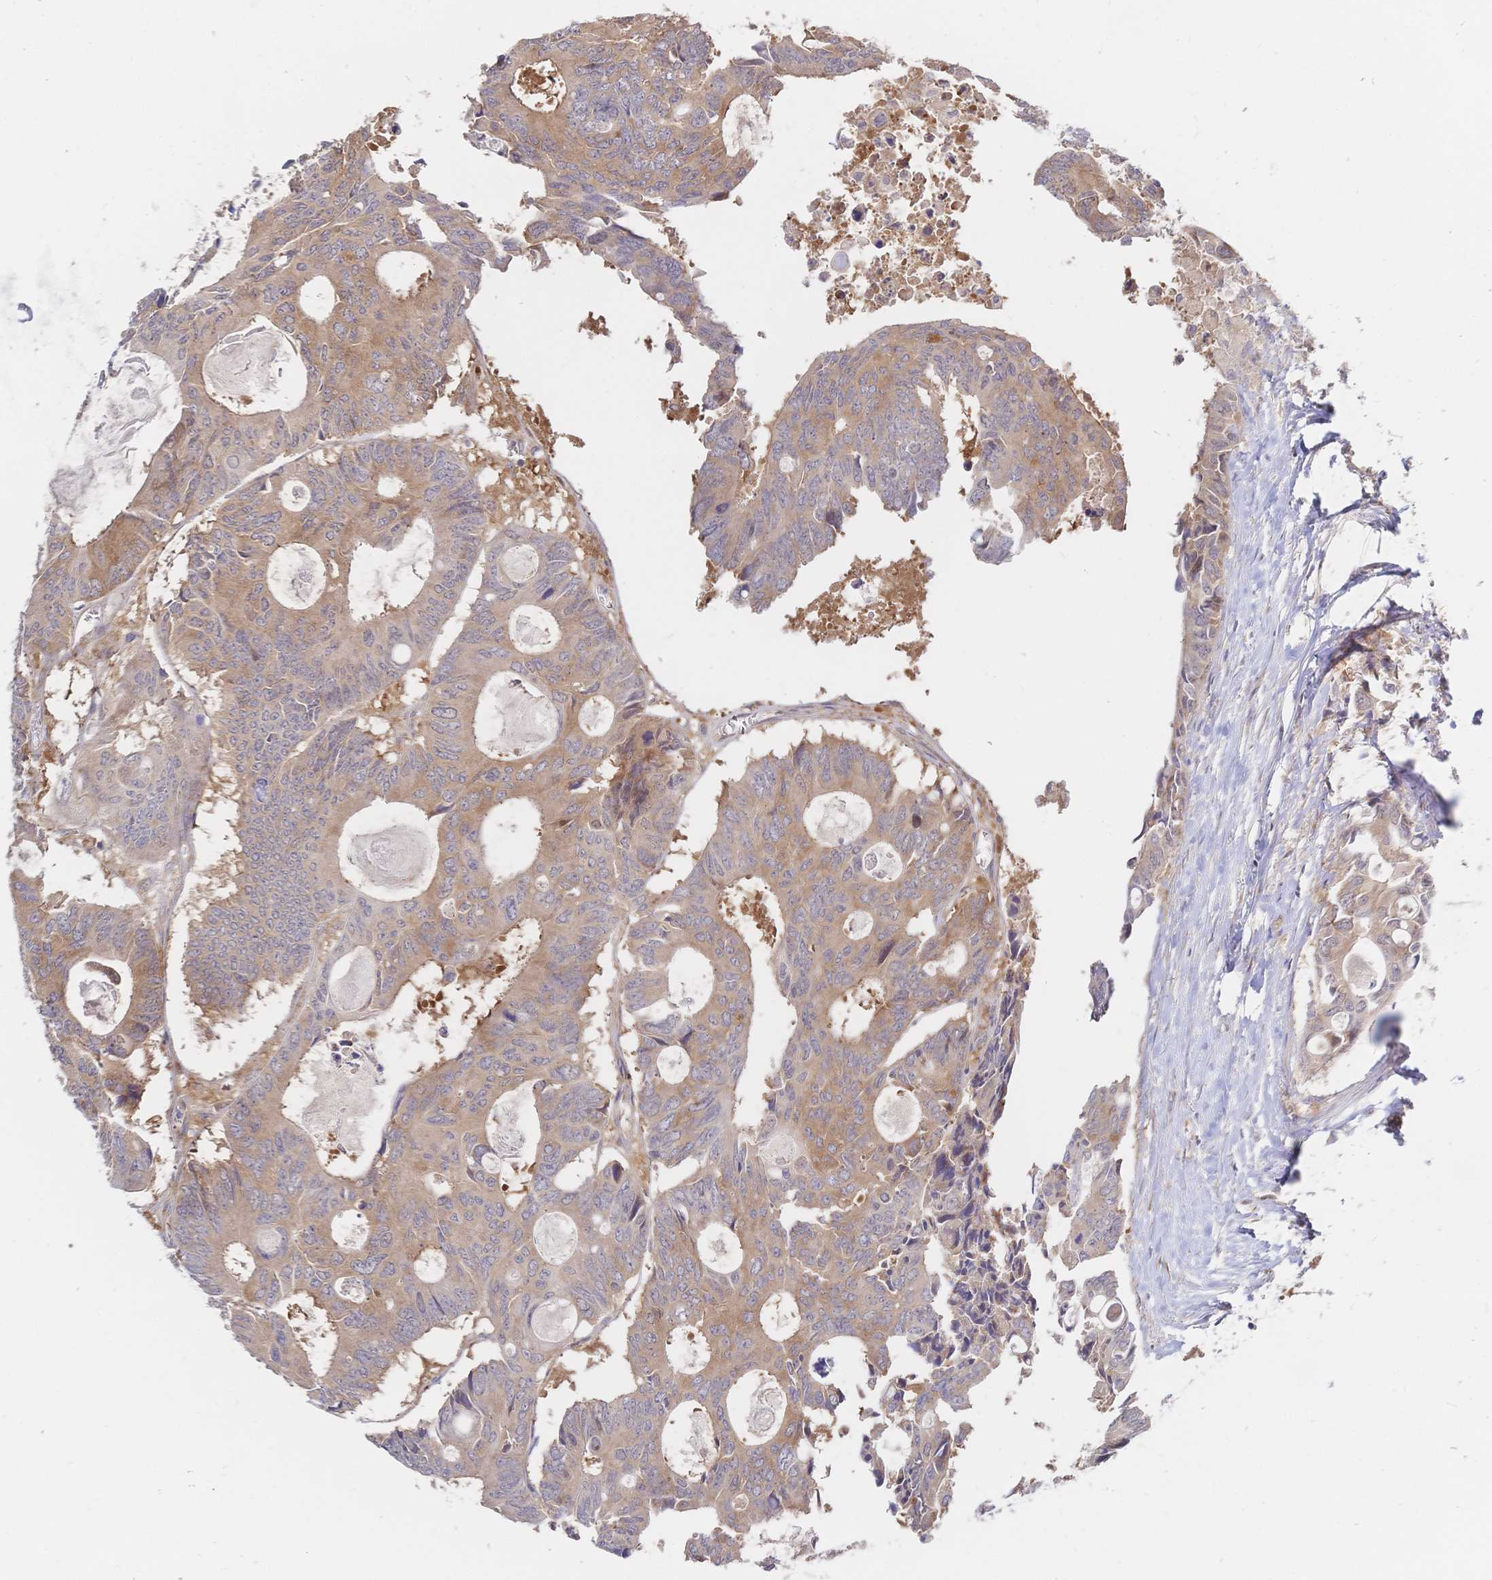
{"staining": {"intensity": "weak", "quantity": ">75%", "location": "cytoplasmic/membranous"}, "tissue": "colorectal cancer", "cell_type": "Tumor cells", "image_type": "cancer", "snomed": [{"axis": "morphology", "description": "Adenocarcinoma, NOS"}, {"axis": "topography", "description": "Rectum"}], "caption": "Protein expression analysis of human colorectal cancer (adenocarcinoma) reveals weak cytoplasmic/membranous positivity in about >75% of tumor cells. (brown staining indicates protein expression, while blue staining denotes nuclei).", "gene": "LMO4", "patient": {"sex": "male", "age": 76}}